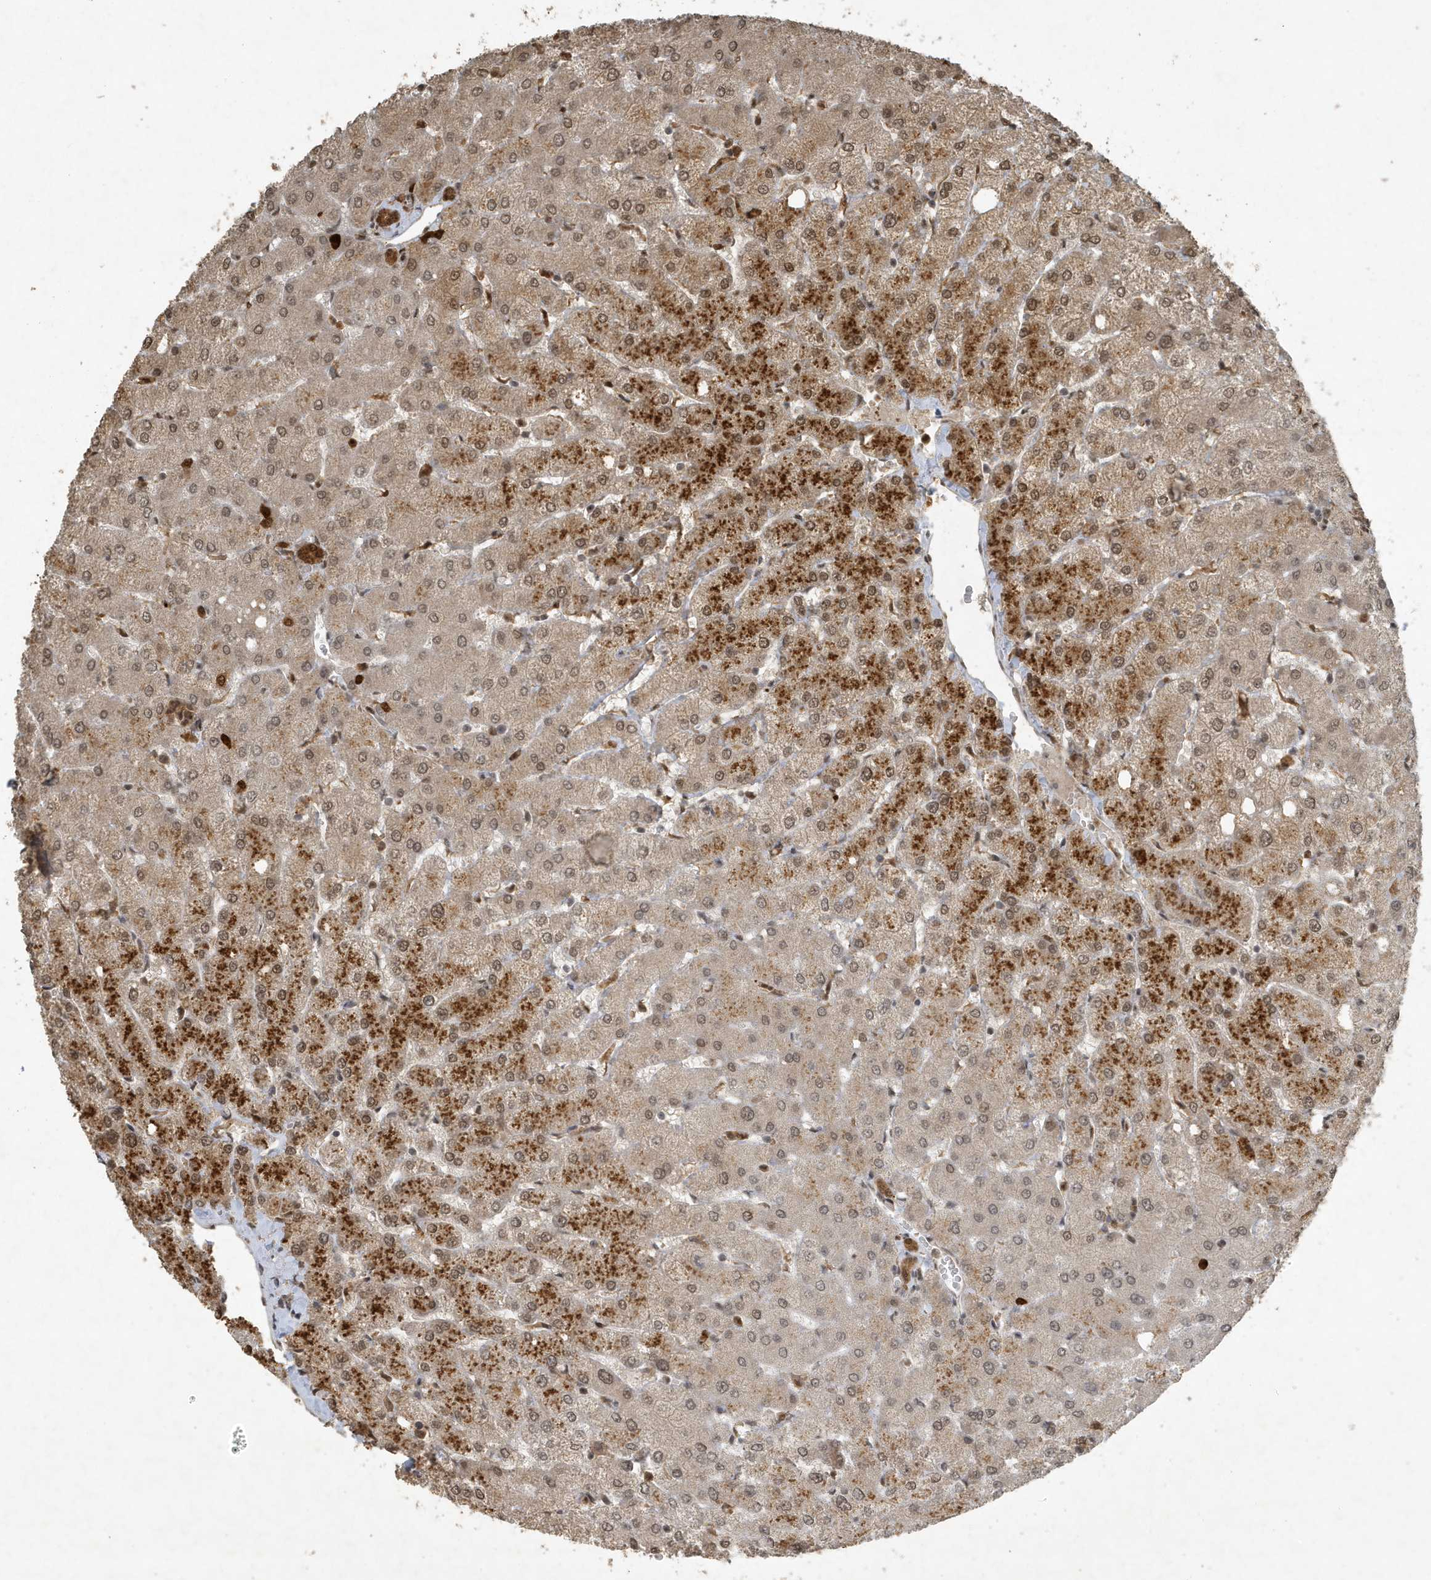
{"staining": {"intensity": "moderate", "quantity": ">75%", "location": "cytoplasmic/membranous,nuclear"}, "tissue": "liver", "cell_type": "Cholangiocytes", "image_type": "normal", "snomed": [{"axis": "morphology", "description": "Normal tissue, NOS"}, {"axis": "topography", "description": "Liver"}], "caption": "About >75% of cholangiocytes in benign liver exhibit moderate cytoplasmic/membranous,nuclear protein expression as visualized by brown immunohistochemical staining.", "gene": "HSPA1A", "patient": {"sex": "female", "age": 54}}